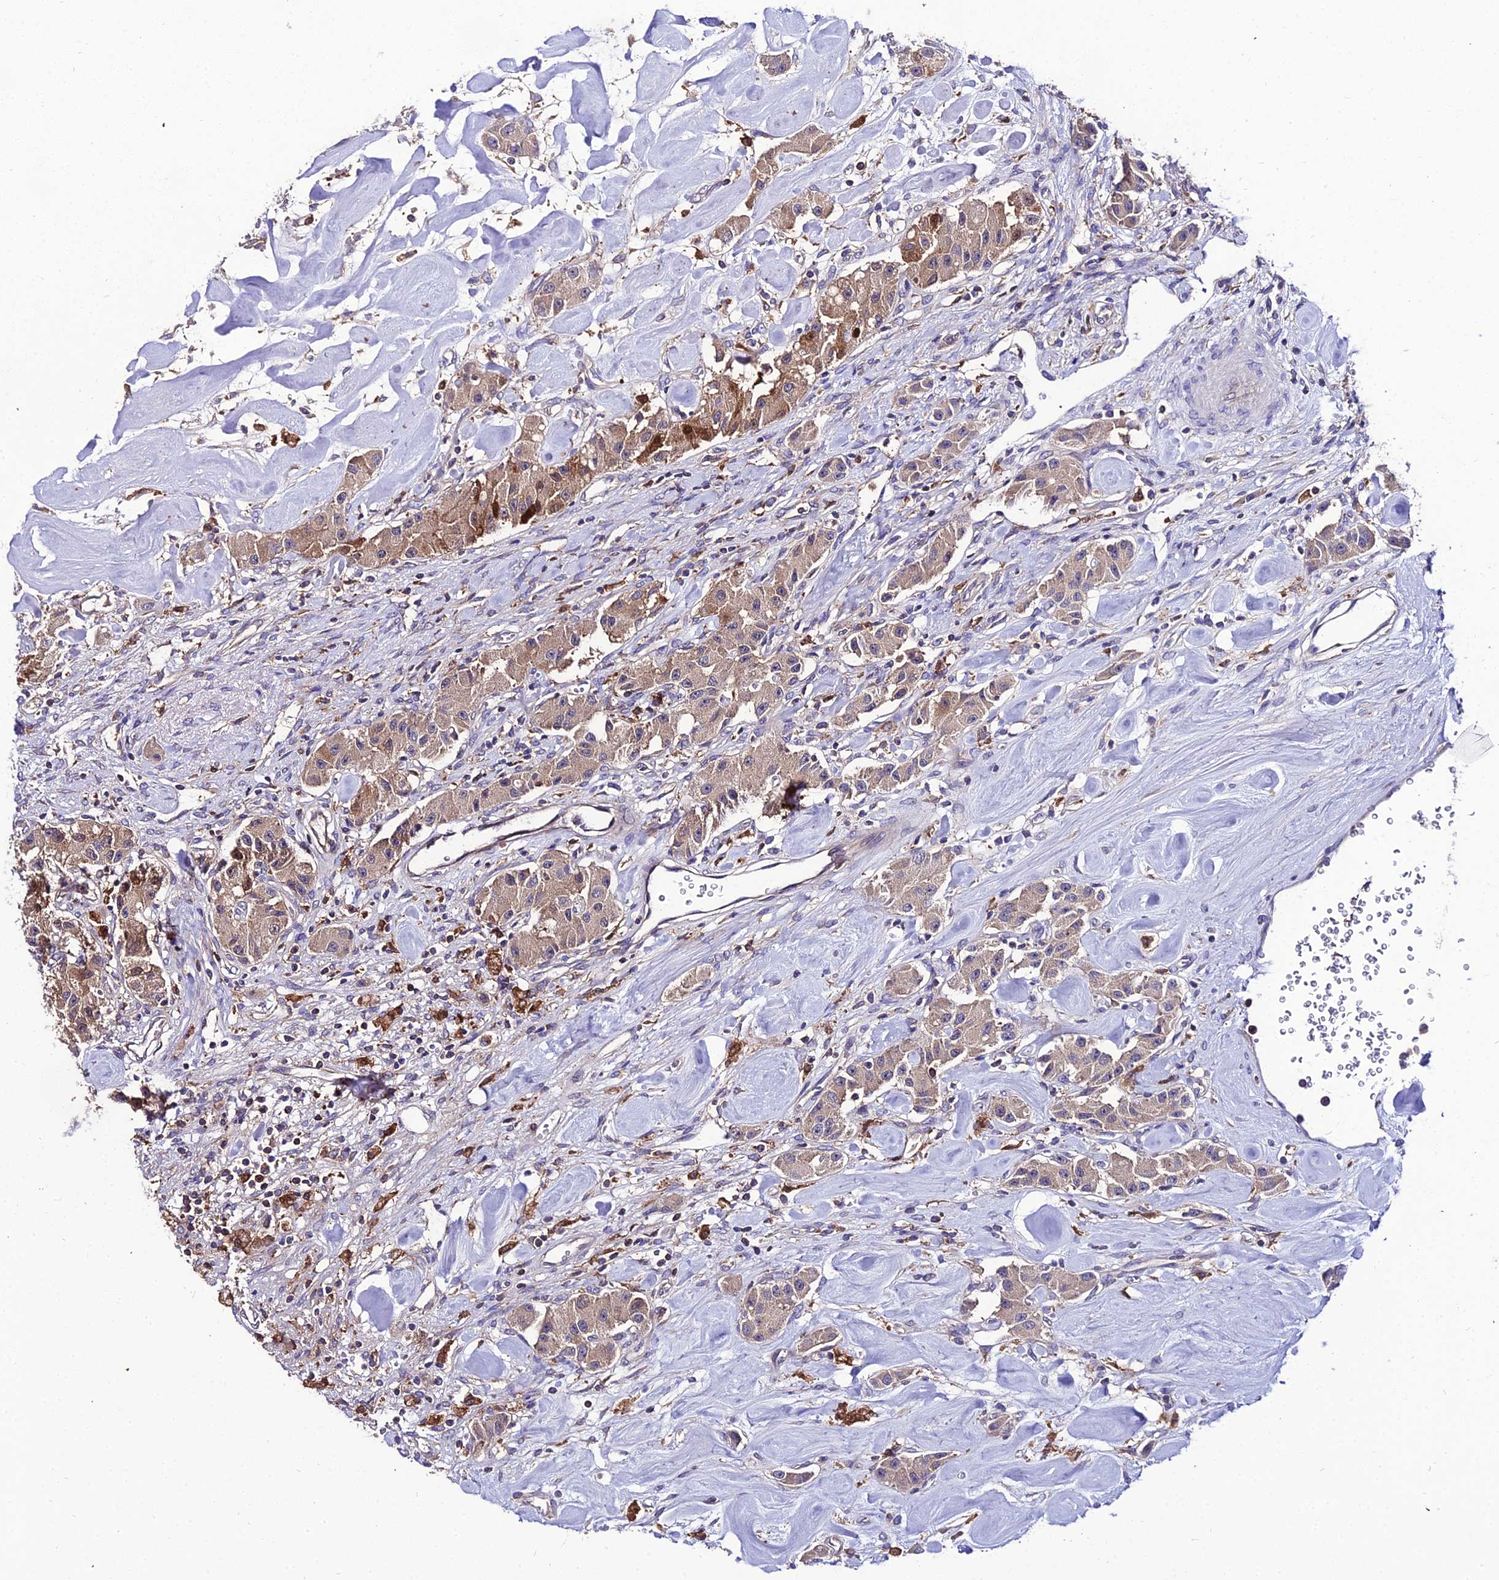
{"staining": {"intensity": "moderate", "quantity": "<25%", "location": "cytoplasmic/membranous"}, "tissue": "carcinoid", "cell_type": "Tumor cells", "image_type": "cancer", "snomed": [{"axis": "morphology", "description": "Carcinoid, malignant, NOS"}, {"axis": "topography", "description": "Pancreas"}], "caption": "The immunohistochemical stain labels moderate cytoplasmic/membranous positivity in tumor cells of carcinoid (malignant) tissue. Nuclei are stained in blue.", "gene": "C2orf69", "patient": {"sex": "male", "age": 41}}